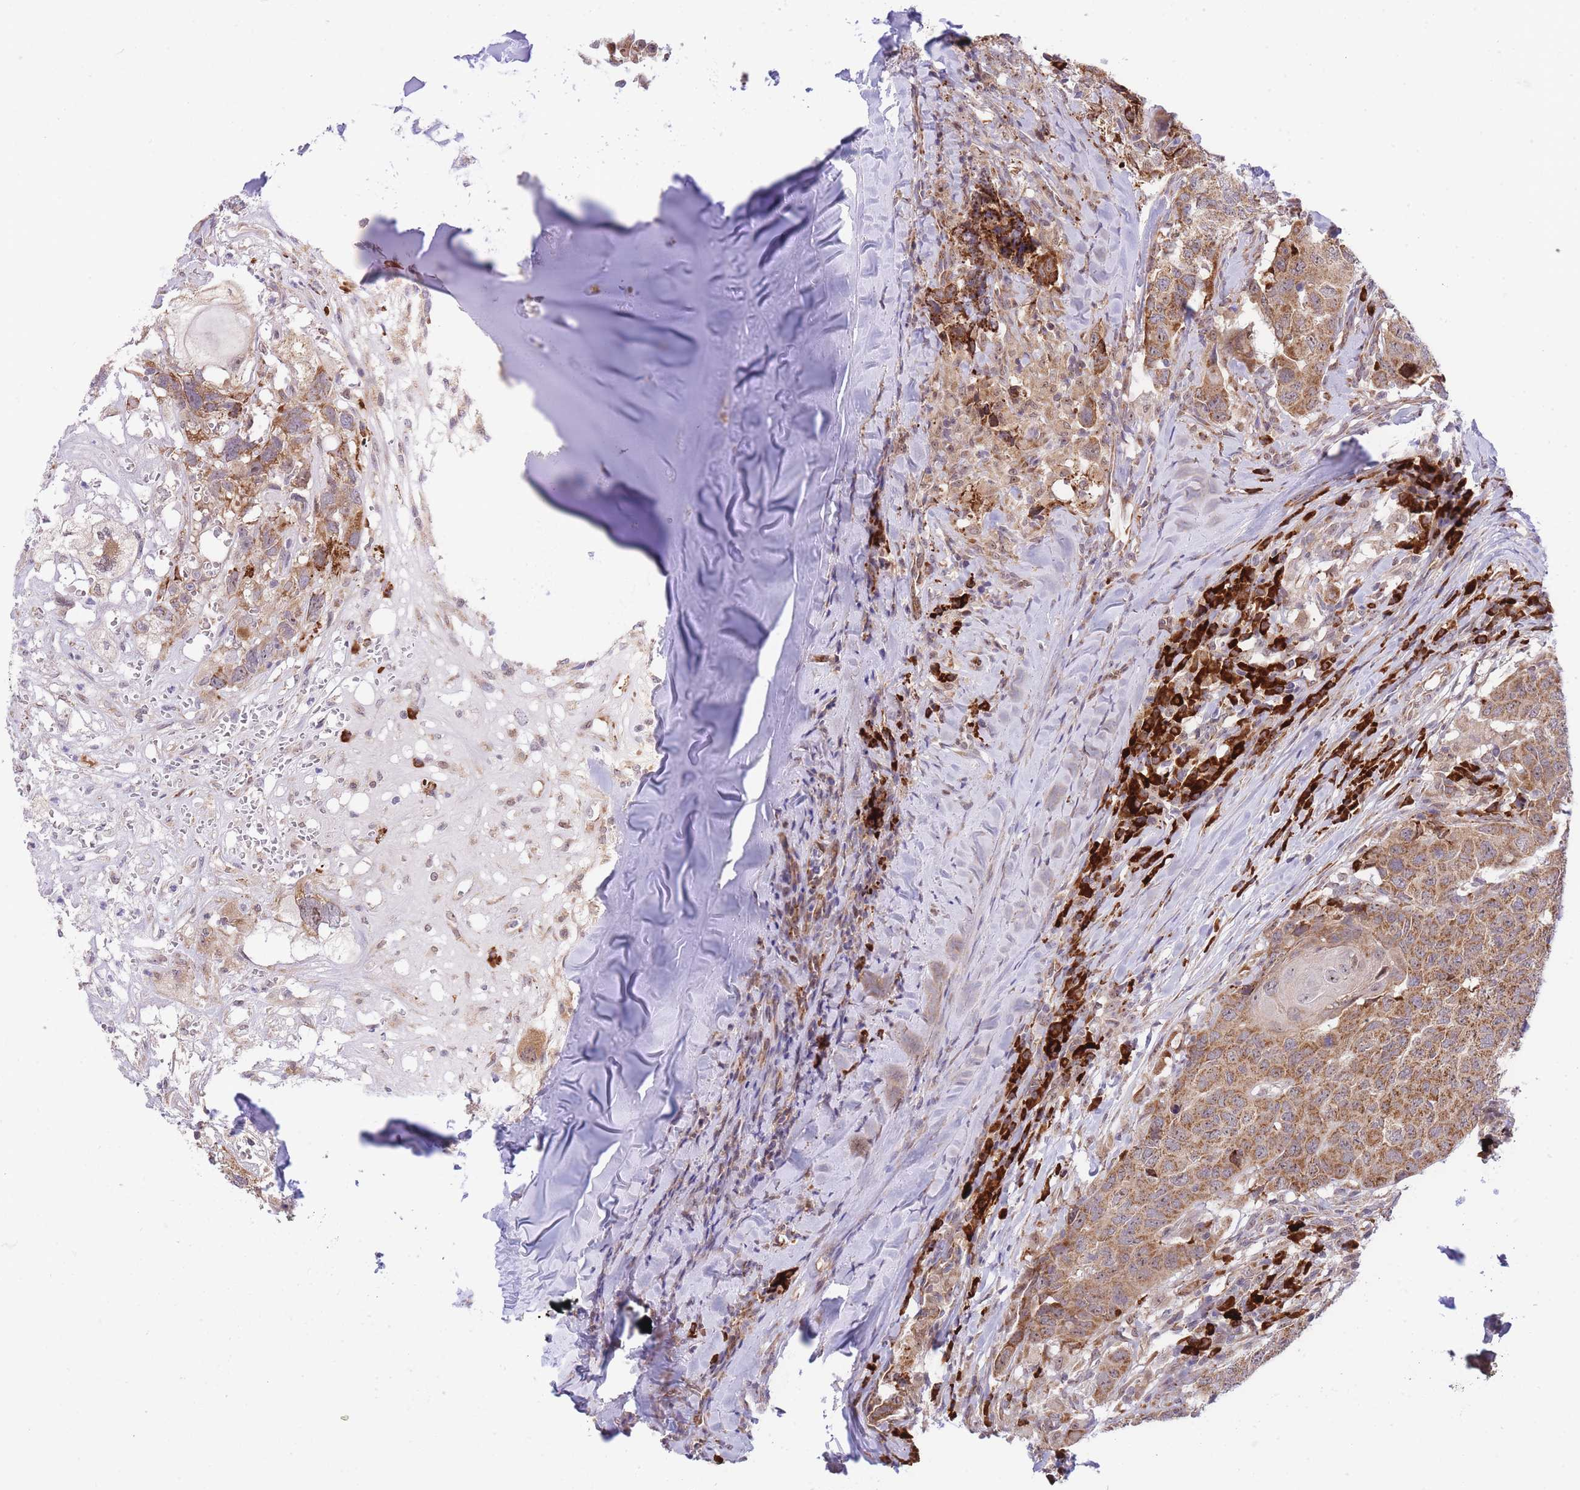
{"staining": {"intensity": "moderate", "quantity": ">75%", "location": "cytoplasmic/membranous"}, "tissue": "head and neck cancer", "cell_type": "Tumor cells", "image_type": "cancer", "snomed": [{"axis": "morphology", "description": "Normal tissue, NOS"}, {"axis": "morphology", "description": "Squamous cell carcinoma, NOS"}, {"axis": "topography", "description": "Skeletal muscle"}, {"axis": "topography", "description": "Vascular tissue"}, {"axis": "topography", "description": "Peripheral nerve tissue"}, {"axis": "topography", "description": "Head-Neck"}], "caption": "A histopathology image showing moderate cytoplasmic/membranous expression in about >75% of tumor cells in head and neck squamous cell carcinoma, as visualized by brown immunohistochemical staining.", "gene": "EXOSC8", "patient": {"sex": "male", "age": 66}}